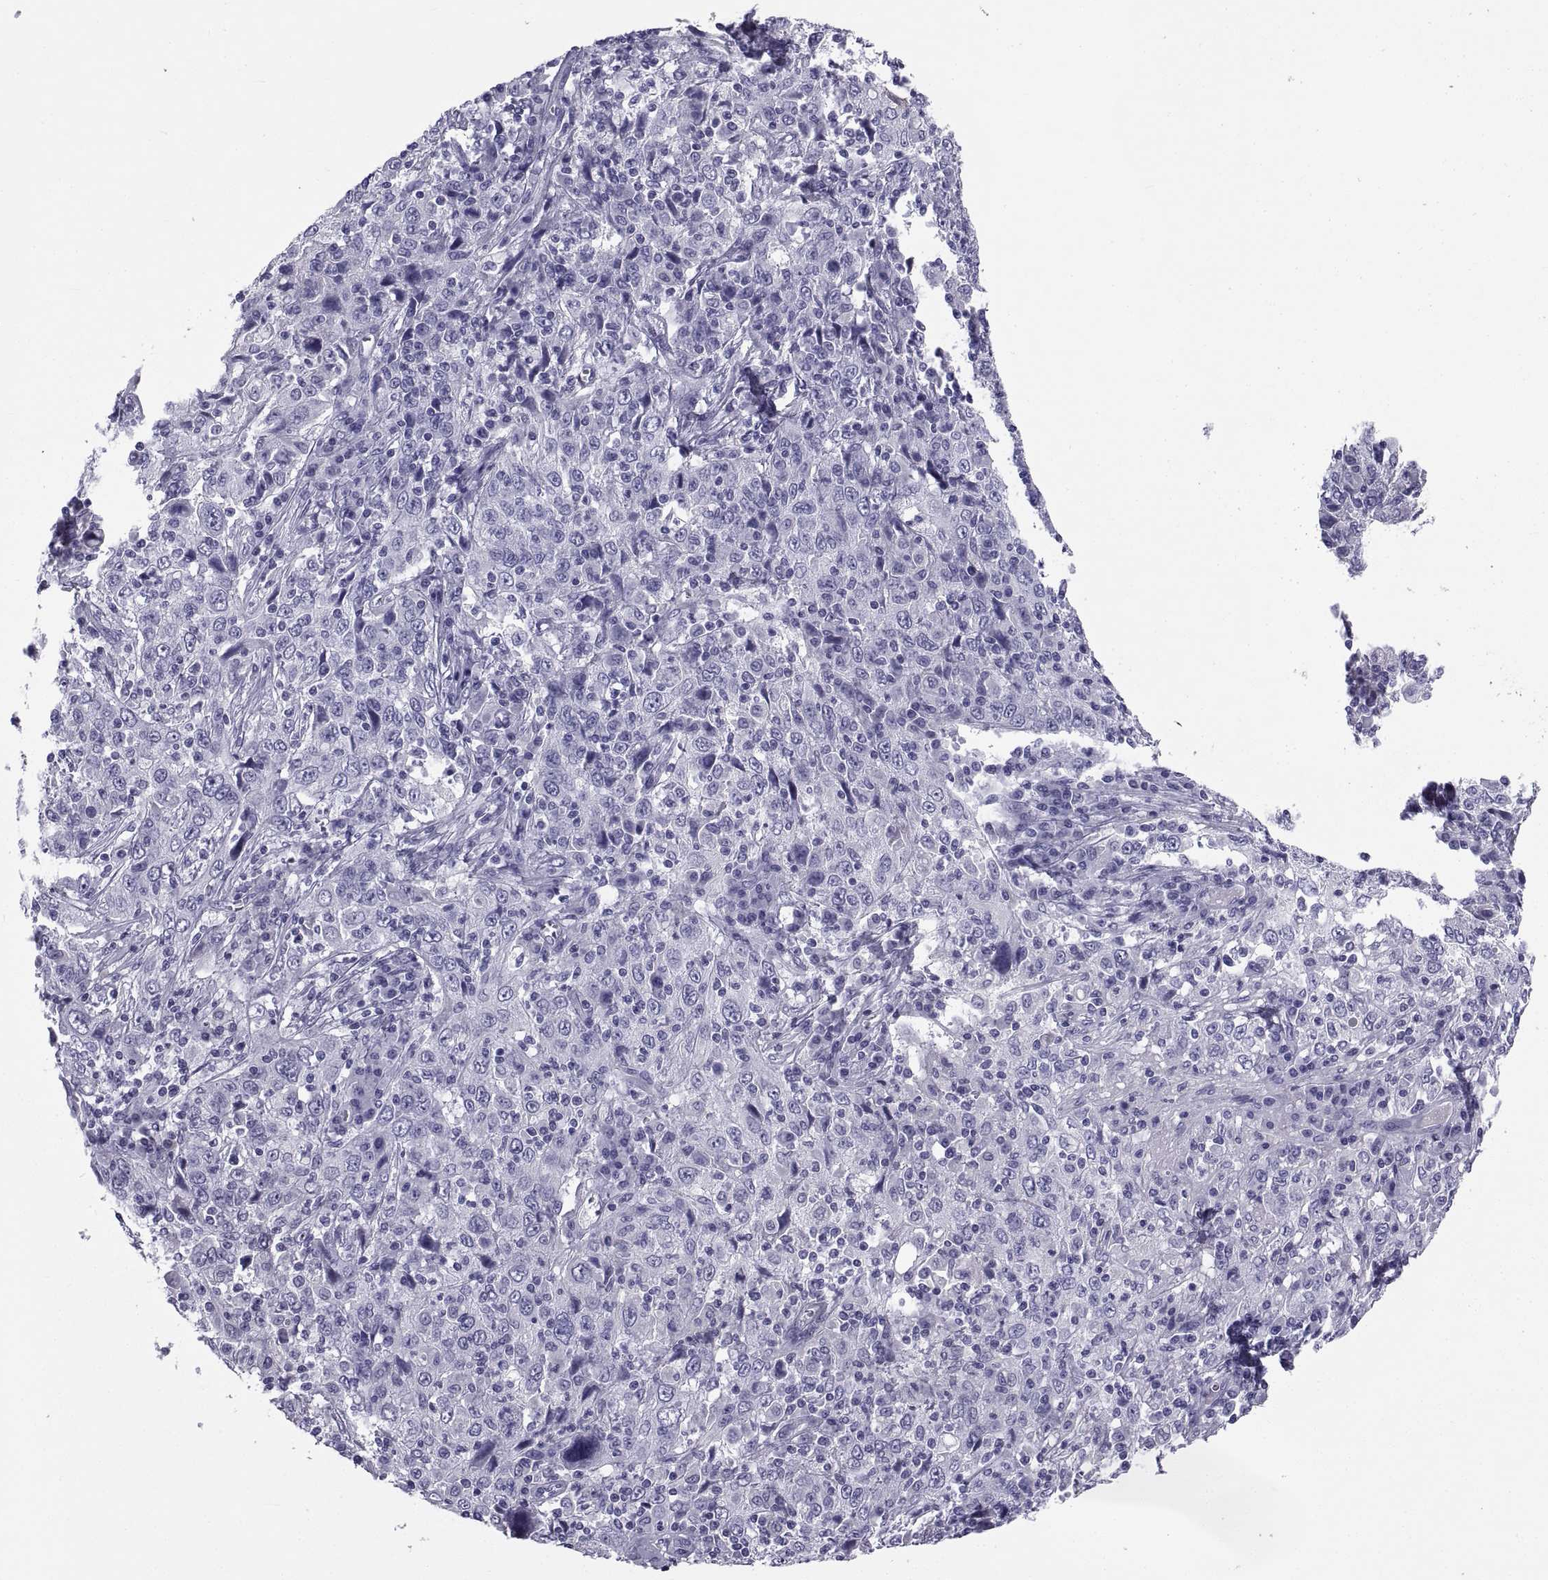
{"staining": {"intensity": "negative", "quantity": "none", "location": "none"}, "tissue": "cervical cancer", "cell_type": "Tumor cells", "image_type": "cancer", "snomed": [{"axis": "morphology", "description": "Squamous cell carcinoma, NOS"}, {"axis": "topography", "description": "Cervix"}], "caption": "Human cervical cancer stained for a protein using IHC reveals no staining in tumor cells.", "gene": "NPTX2", "patient": {"sex": "female", "age": 46}}